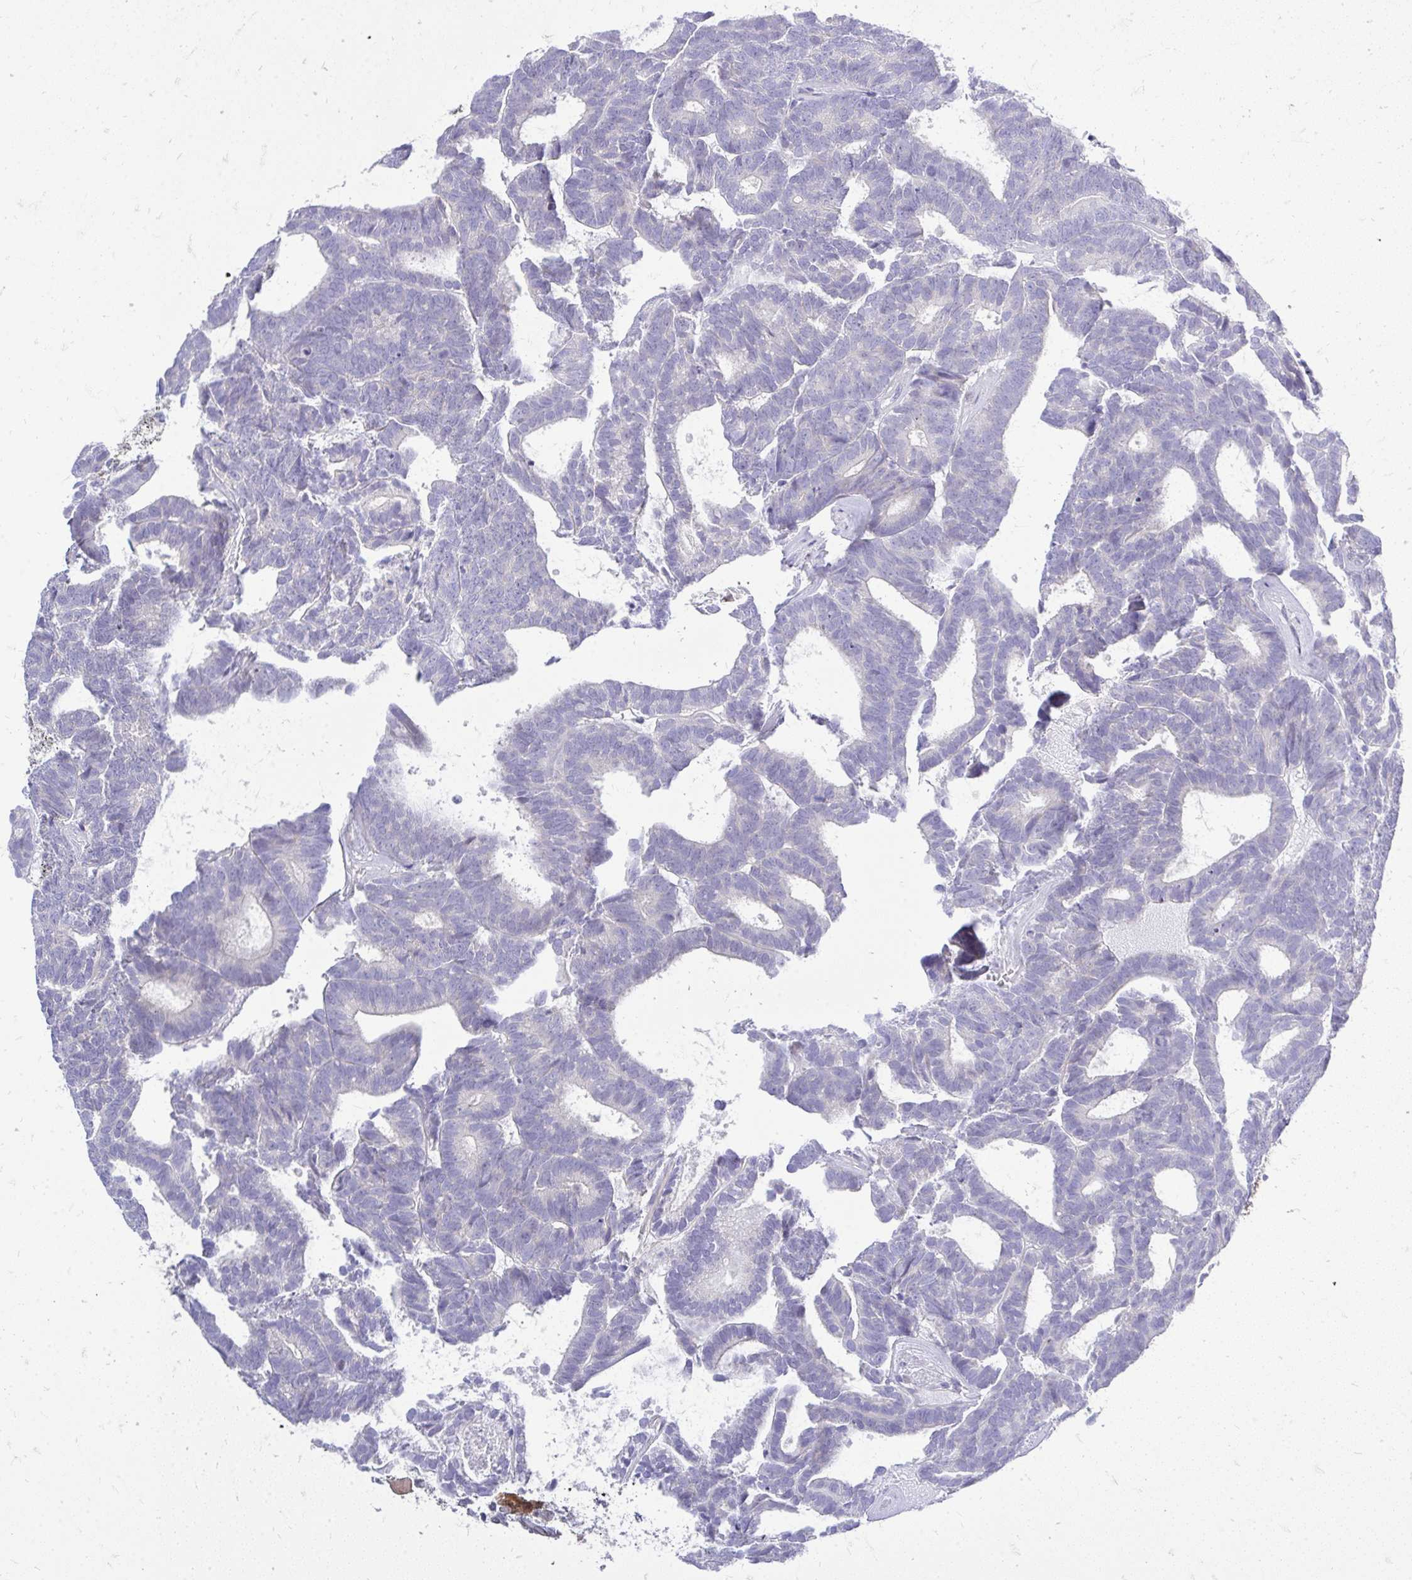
{"staining": {"intensity": "negative", "quantity": "none", "location": "none"}, "tissue": "head and neck cancer", "cell_type": "Tumor cells", "image_type": "cancer", "snomed": [{"axis": "morphology", "description": "Adenocarcinoma, NOS"}, {"axis": "topography", "description": "Head-Neck"}], "caption": "This is an IHC micrograph of human head and neck cancer (adenocarcinoma). There is no staining in tumor cells.", "gene": "OR8D1", "patient": {"sex": "female", "age": 81}}